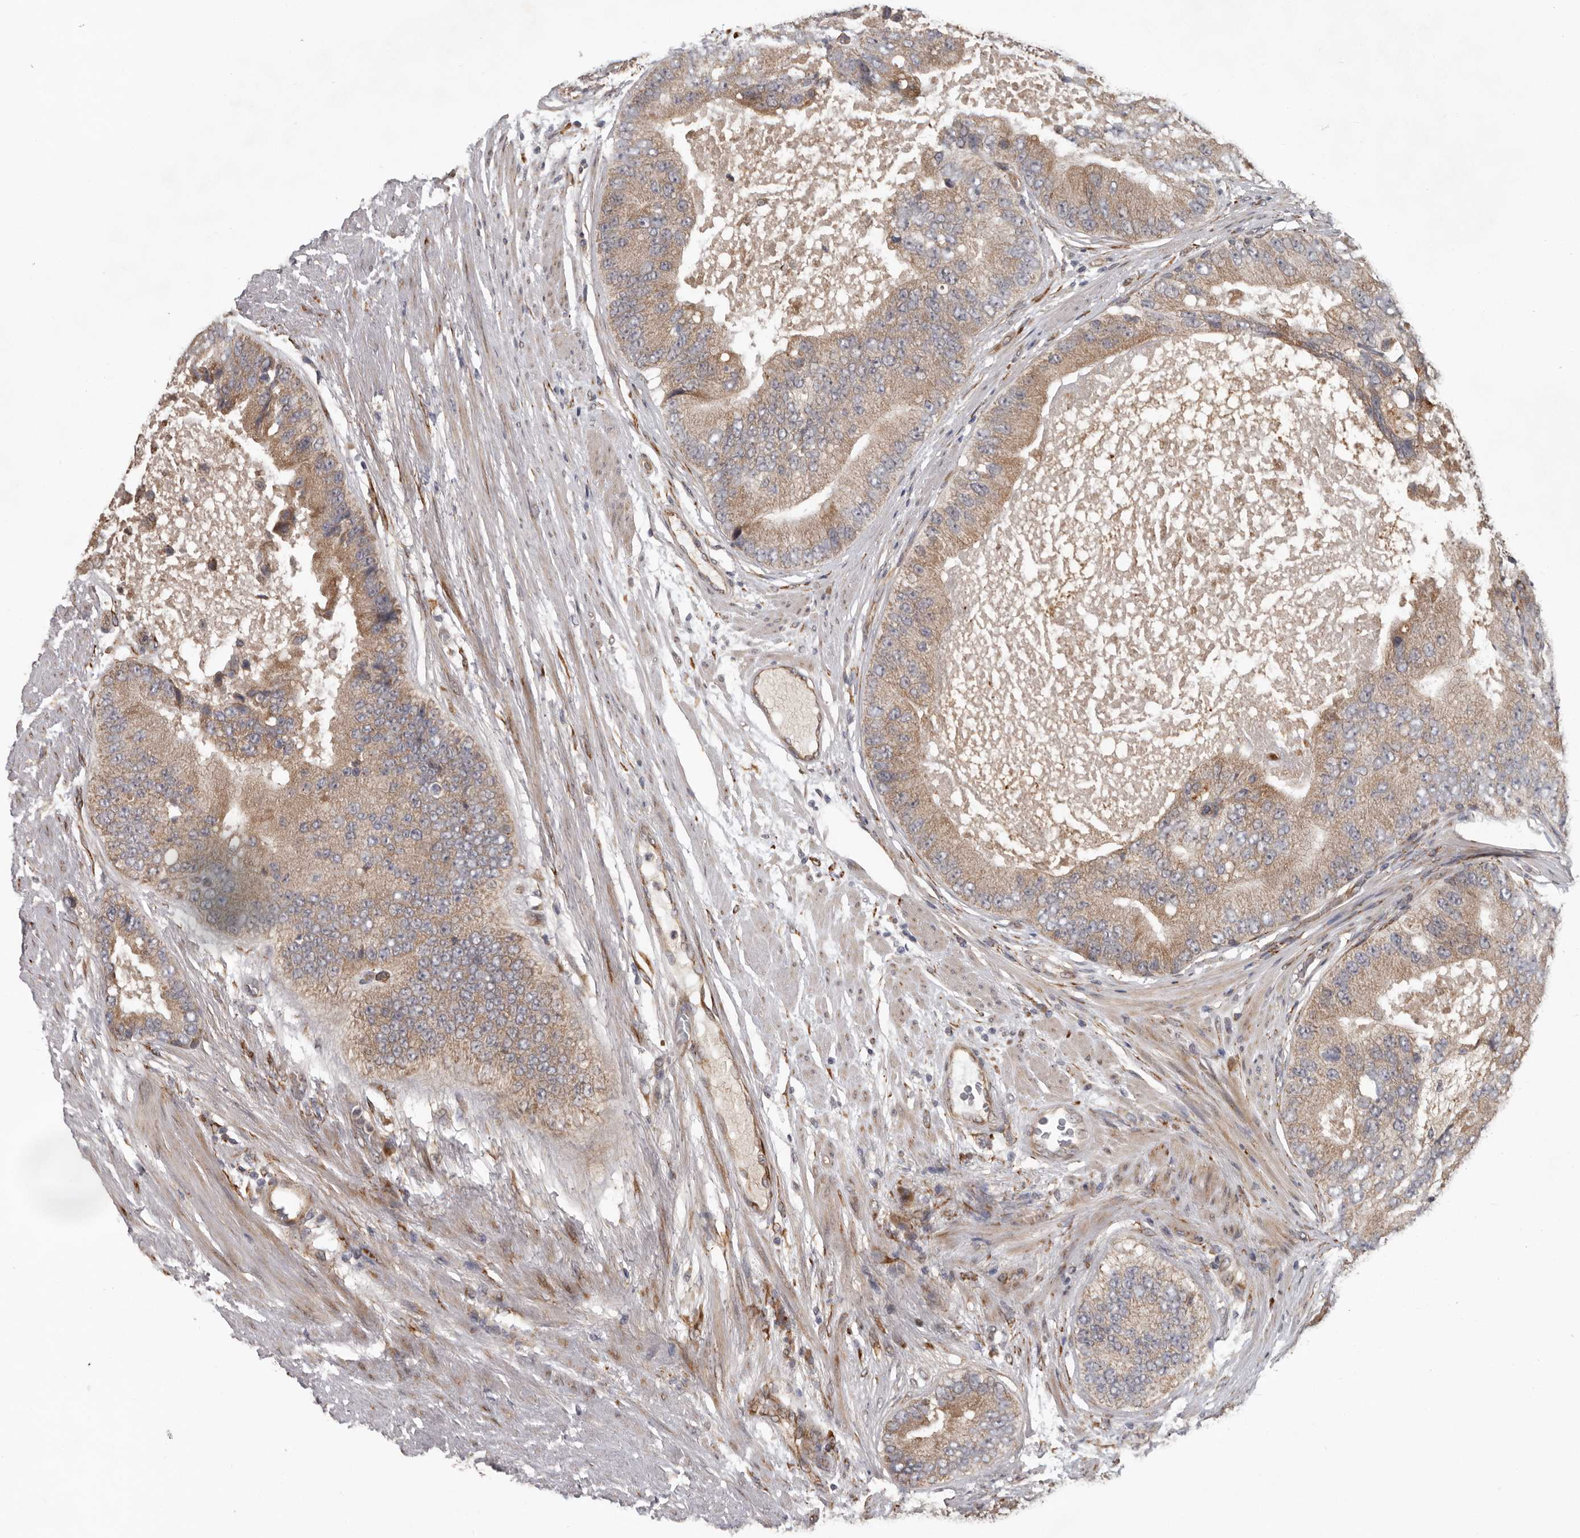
{"staining": {"intensity": "moderate", "quantity": ">75%", "location": "cytoplasmic/membranous"}, "tissue": "prostate cancer", "cell_type": "Tumor cells", "image_type": "cancer", "snomed": [{"axis": "morphology", "description": "Adenocarcinoma, High grade"}, {"axis": "topography", "description": "Prostate"}], "caption": "A brown stain labels moderate cytoplasmic/membranous positivity of a protein in prostate adenocarcinoma (high-grade) tumor cells.", "gene": "MTF1", "patient": {"sex": "male", "age": 70}}